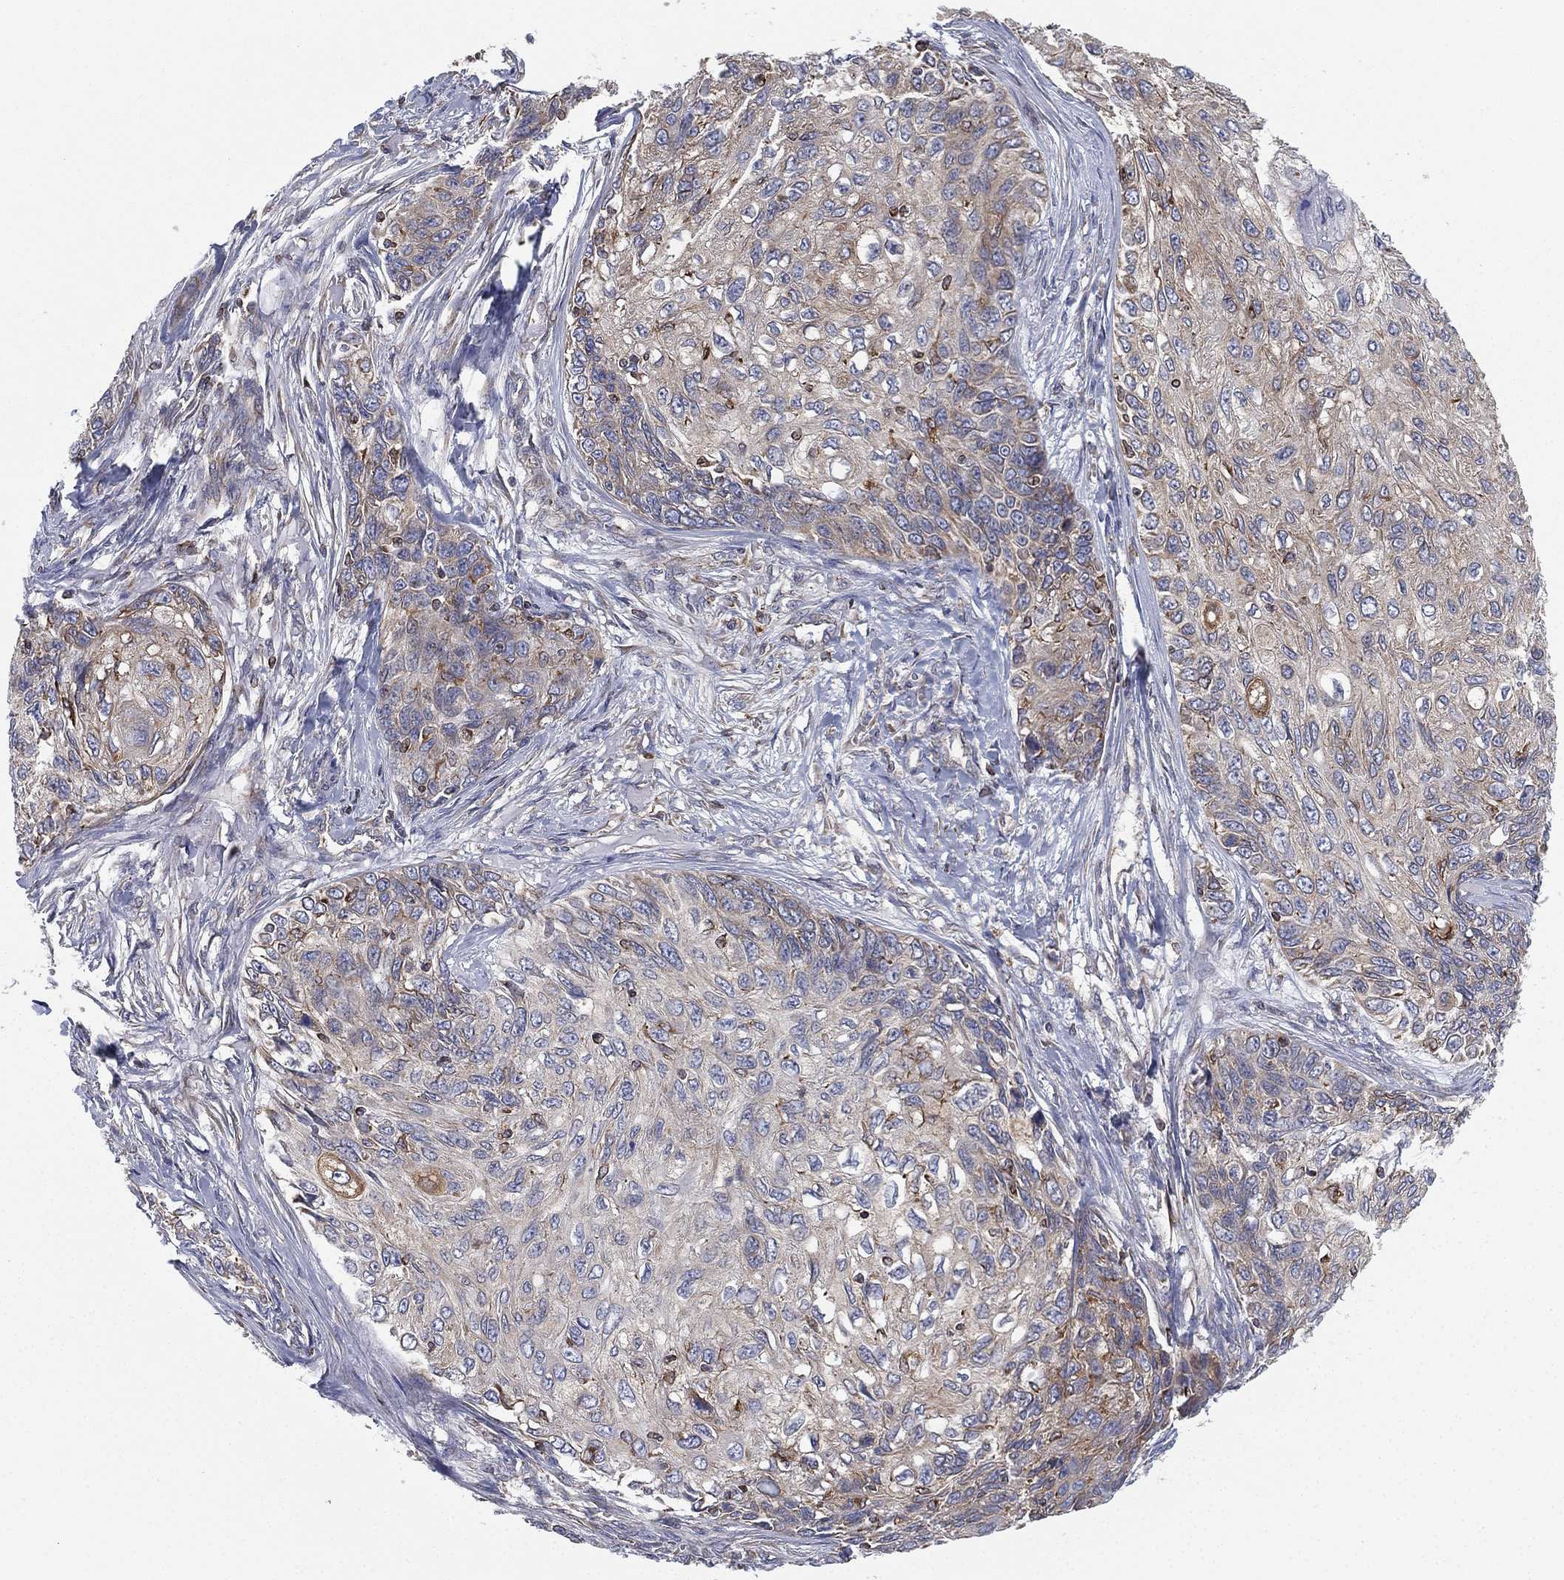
{"staining": {"intensity": "weak", "quantity": "25%-75%", "location": "cytoplasmic/membranous"}, "tissue": "skin cancer", "cell_type": "Tumor cells", "image_type": "cancer", "snomed": [{"axis": "morphology", "description": "Squamous cell carcinoma, NOS"}, {"axis": "topography", "description": "Skin"}], "caption": "Human skin squamous cell carcinoma stained with a protein marker demonstrates weak staining in tumor cells.", "gene": "CYB5B", "patient": {"sex": "male", "age": 92}}